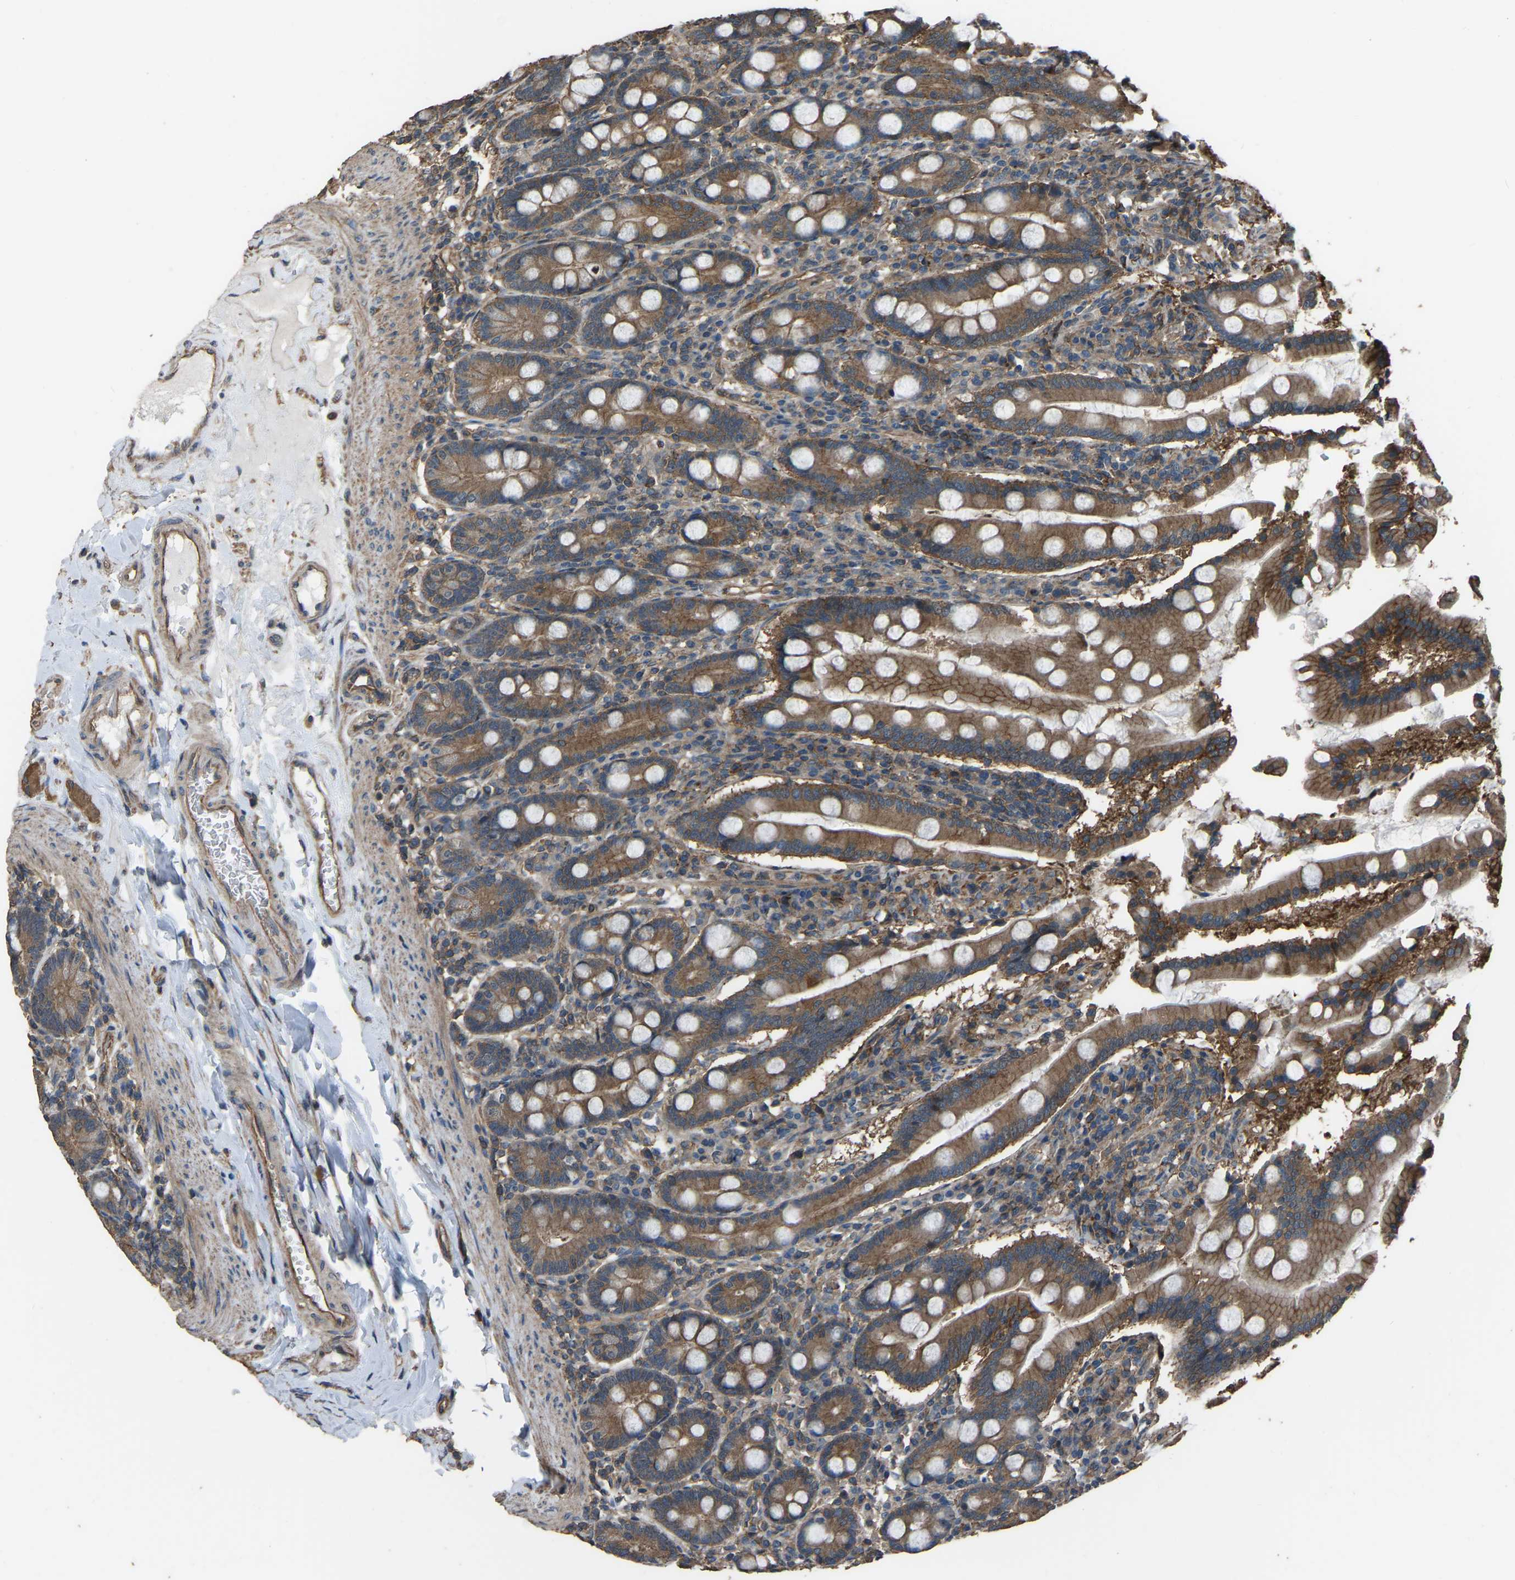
{"staining": {"intensity": "moderate", "quantity": ">75%", "location": "cytoplasmic/membranous"}, "tissue": "duodenum", "cell_type": "Glandular cells", "image_type": "normal", "snomed": [{"axis": "morphology", "description": "Normal tissue, NOS"}, {"axis": "topography", "description": "Duodenum"}], "caption": "A photomicrograph of duodenum stained for a protein demonstrates moderate cytoplasmic/membranous brown staining in glandular cells. (brown staining indicates protein expression, while blue staining denotes nuclei).", "gene": "SLC4A2", "patient": {"sex": "male", "age": 50}}